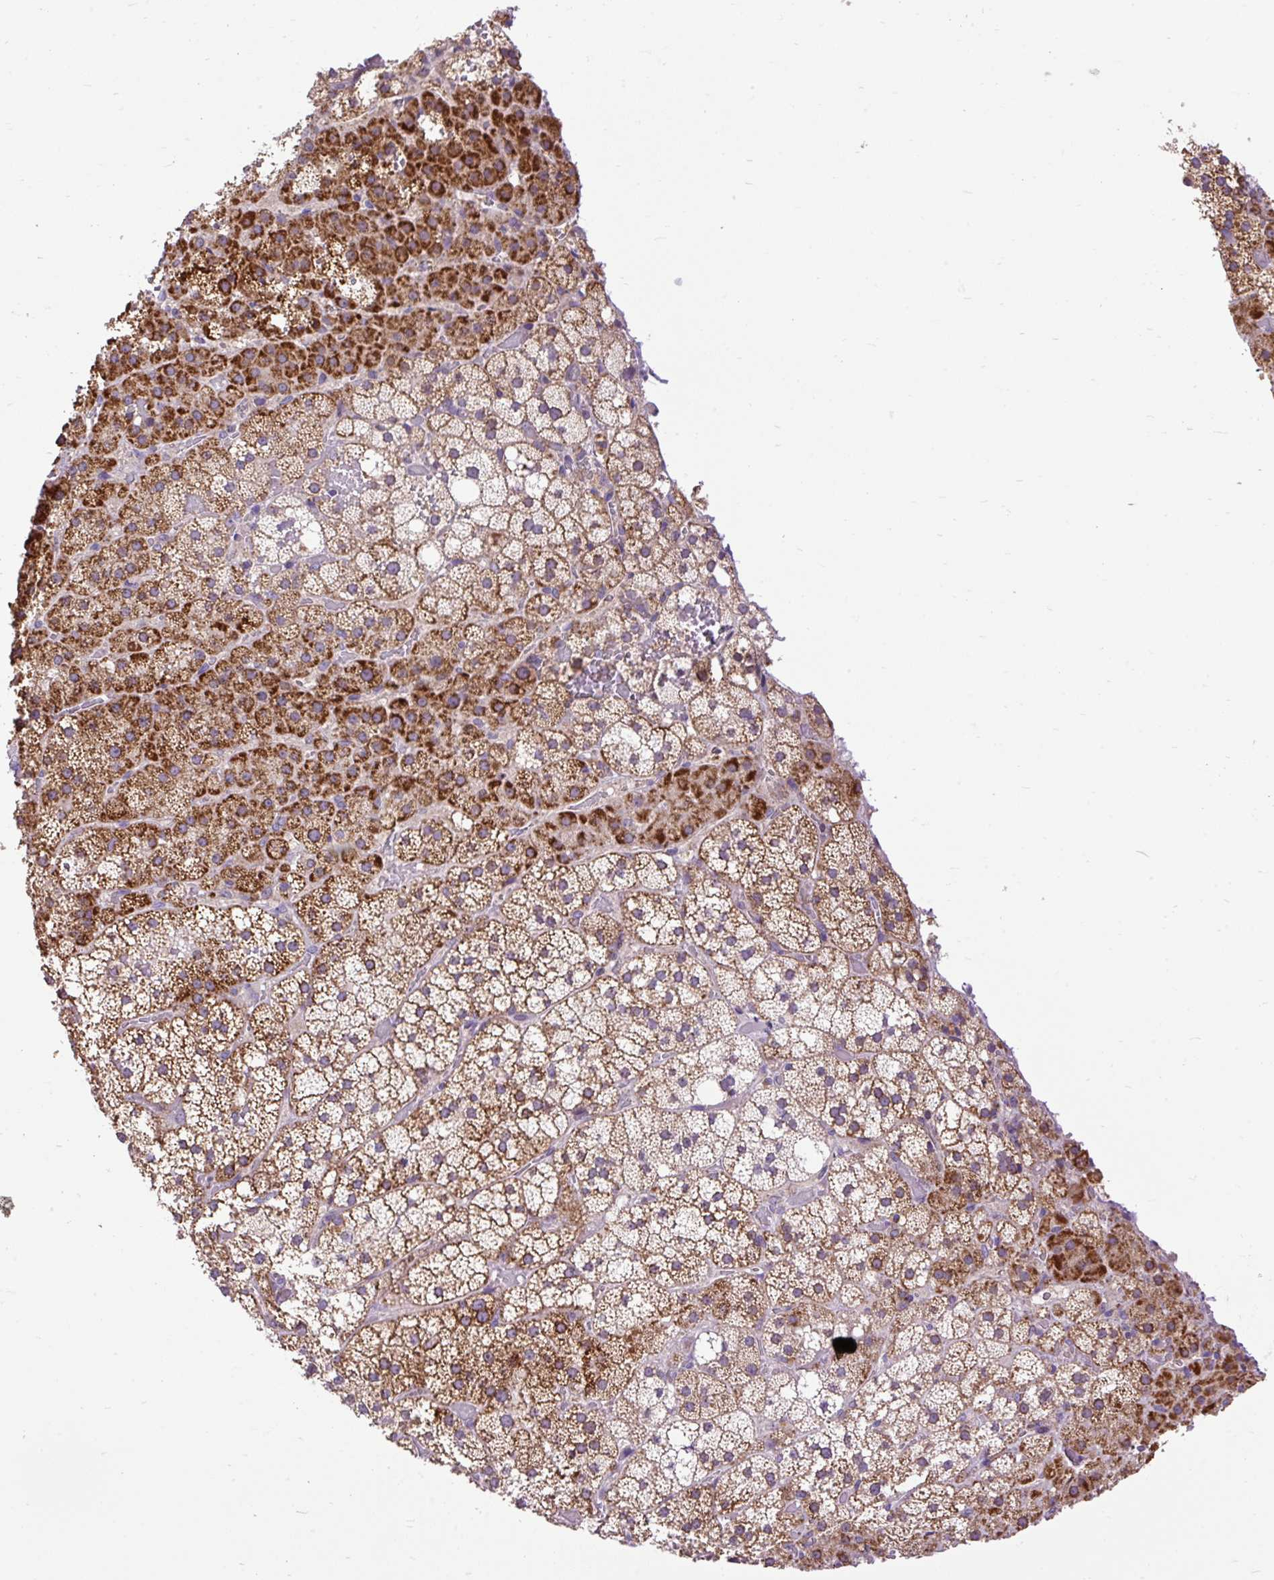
{"staining": {"intensity": "strong", "quantity": ">75%", "location": "cytoplasmic/membranous"}, "tissue": "adrenal gland", "cell_type": "Glandular cells", "image_type": "normal", "snomed": [{"axis": "morphology", "description": "Normal tissue, NOS"}, {"axis": "topography", "description": "Adrenal gland"}], "caption": "DAB (3,3'-diaminobenzidine) immunohistochemical staining of benign human adrenal gland exhibits strong cytoplasmic/membranous protein expression in approximately >75% of glandular cells. (brown staining indicates protein expression, while blue staining denotes nuclei).", "gene": "TOMM40", "patient": {"sex": "male", "age": 53}}